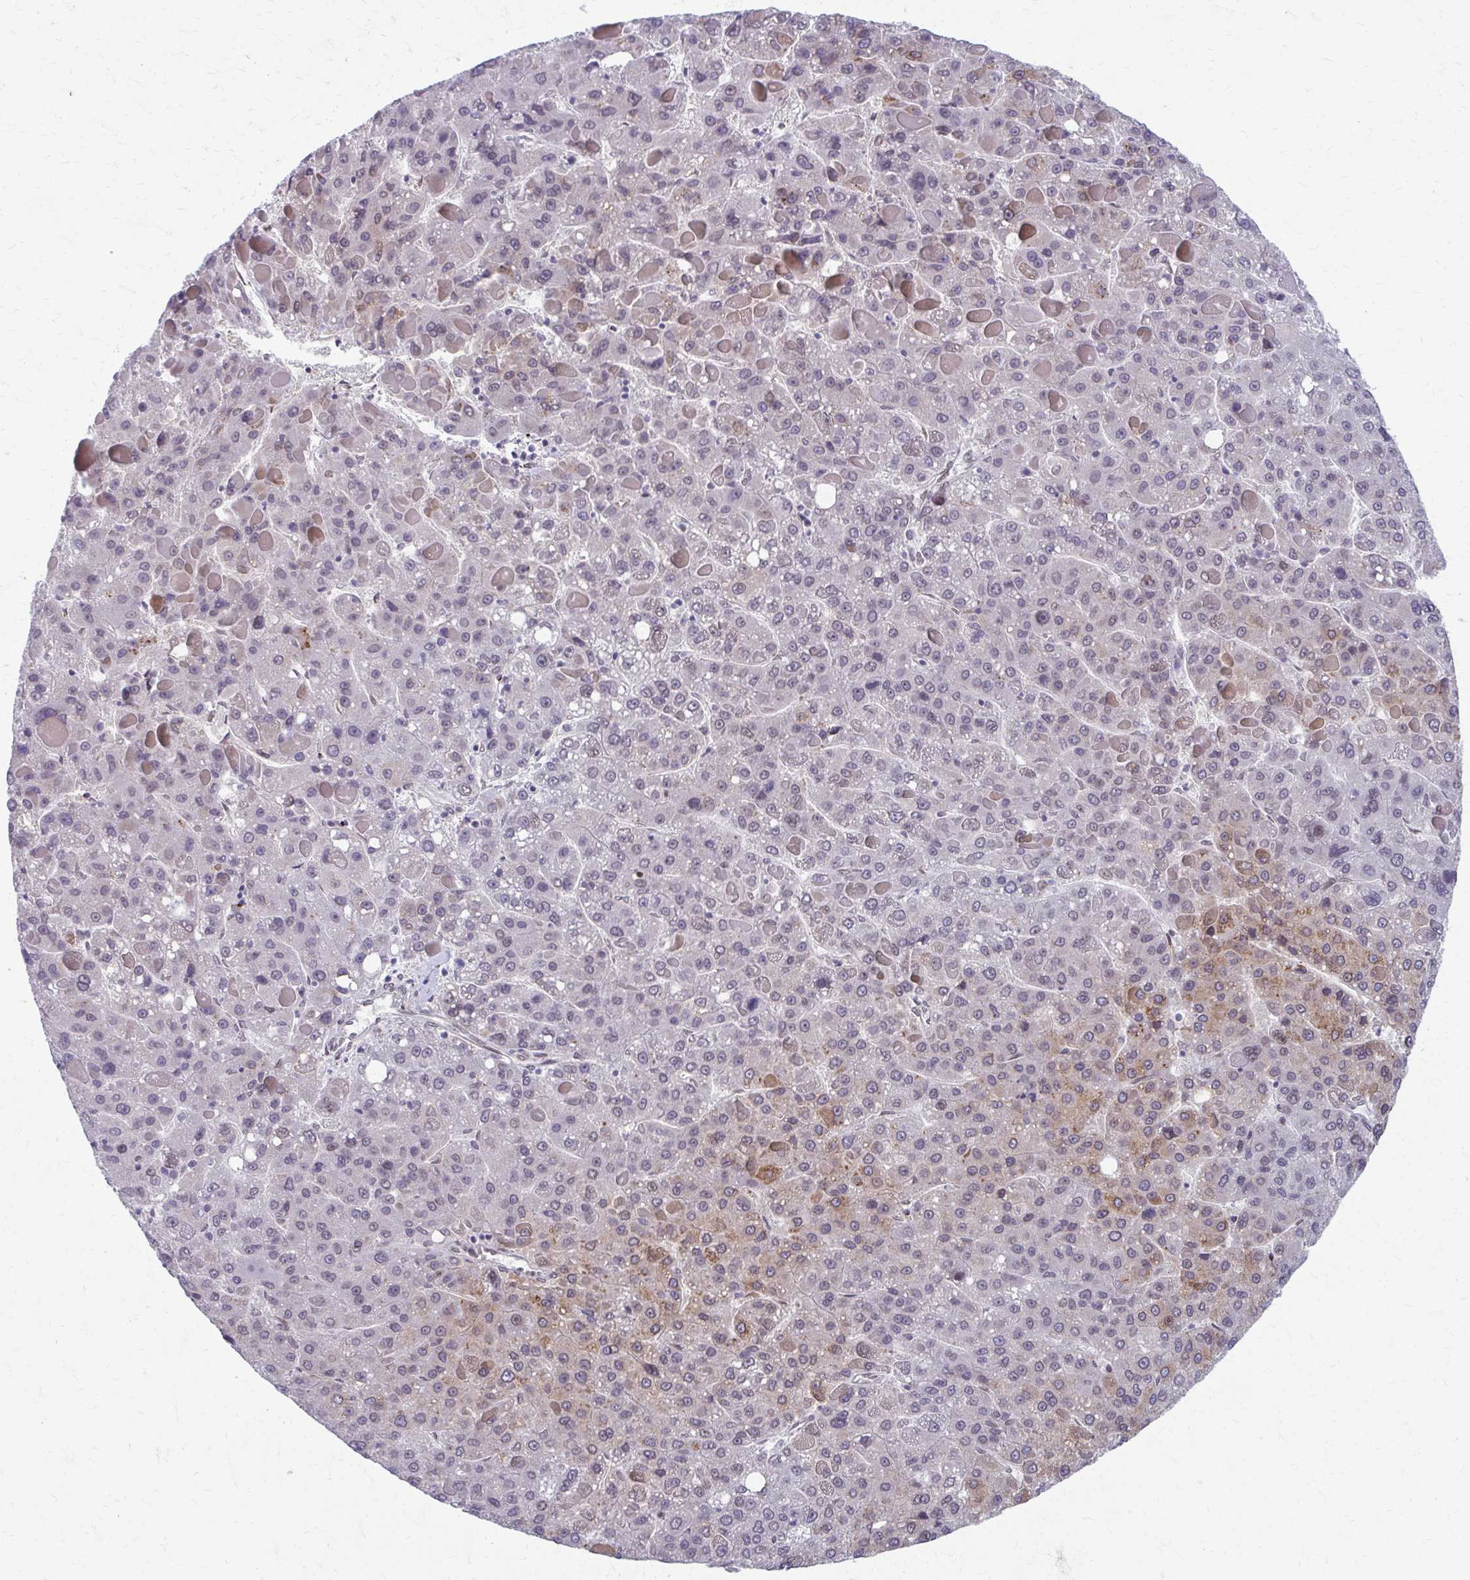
{"staining": {"intensity": "negative", "quantity": "none", "location": "none"}, "tissue": "liver cancer", "cell_type": "Tumor cells", "image_type": "cancer", "snomed": [{"axis": "morphology", "description": "Carcinoma, Hepatocellular, NOS"}, {"axis": "topography", "description": "Liver"}], "caption": "Hepatocellular carcinoma (liver) was stained to show a protein in brown. There is no significant expression in tumor cells. (Stains: DAB immunohistochemistry with hematoxylin counter stain, Microscopy: brightfield microscopy at high magnification).", "gene": "SETBP1", "patient": {"sex": "female", "age": 82}}